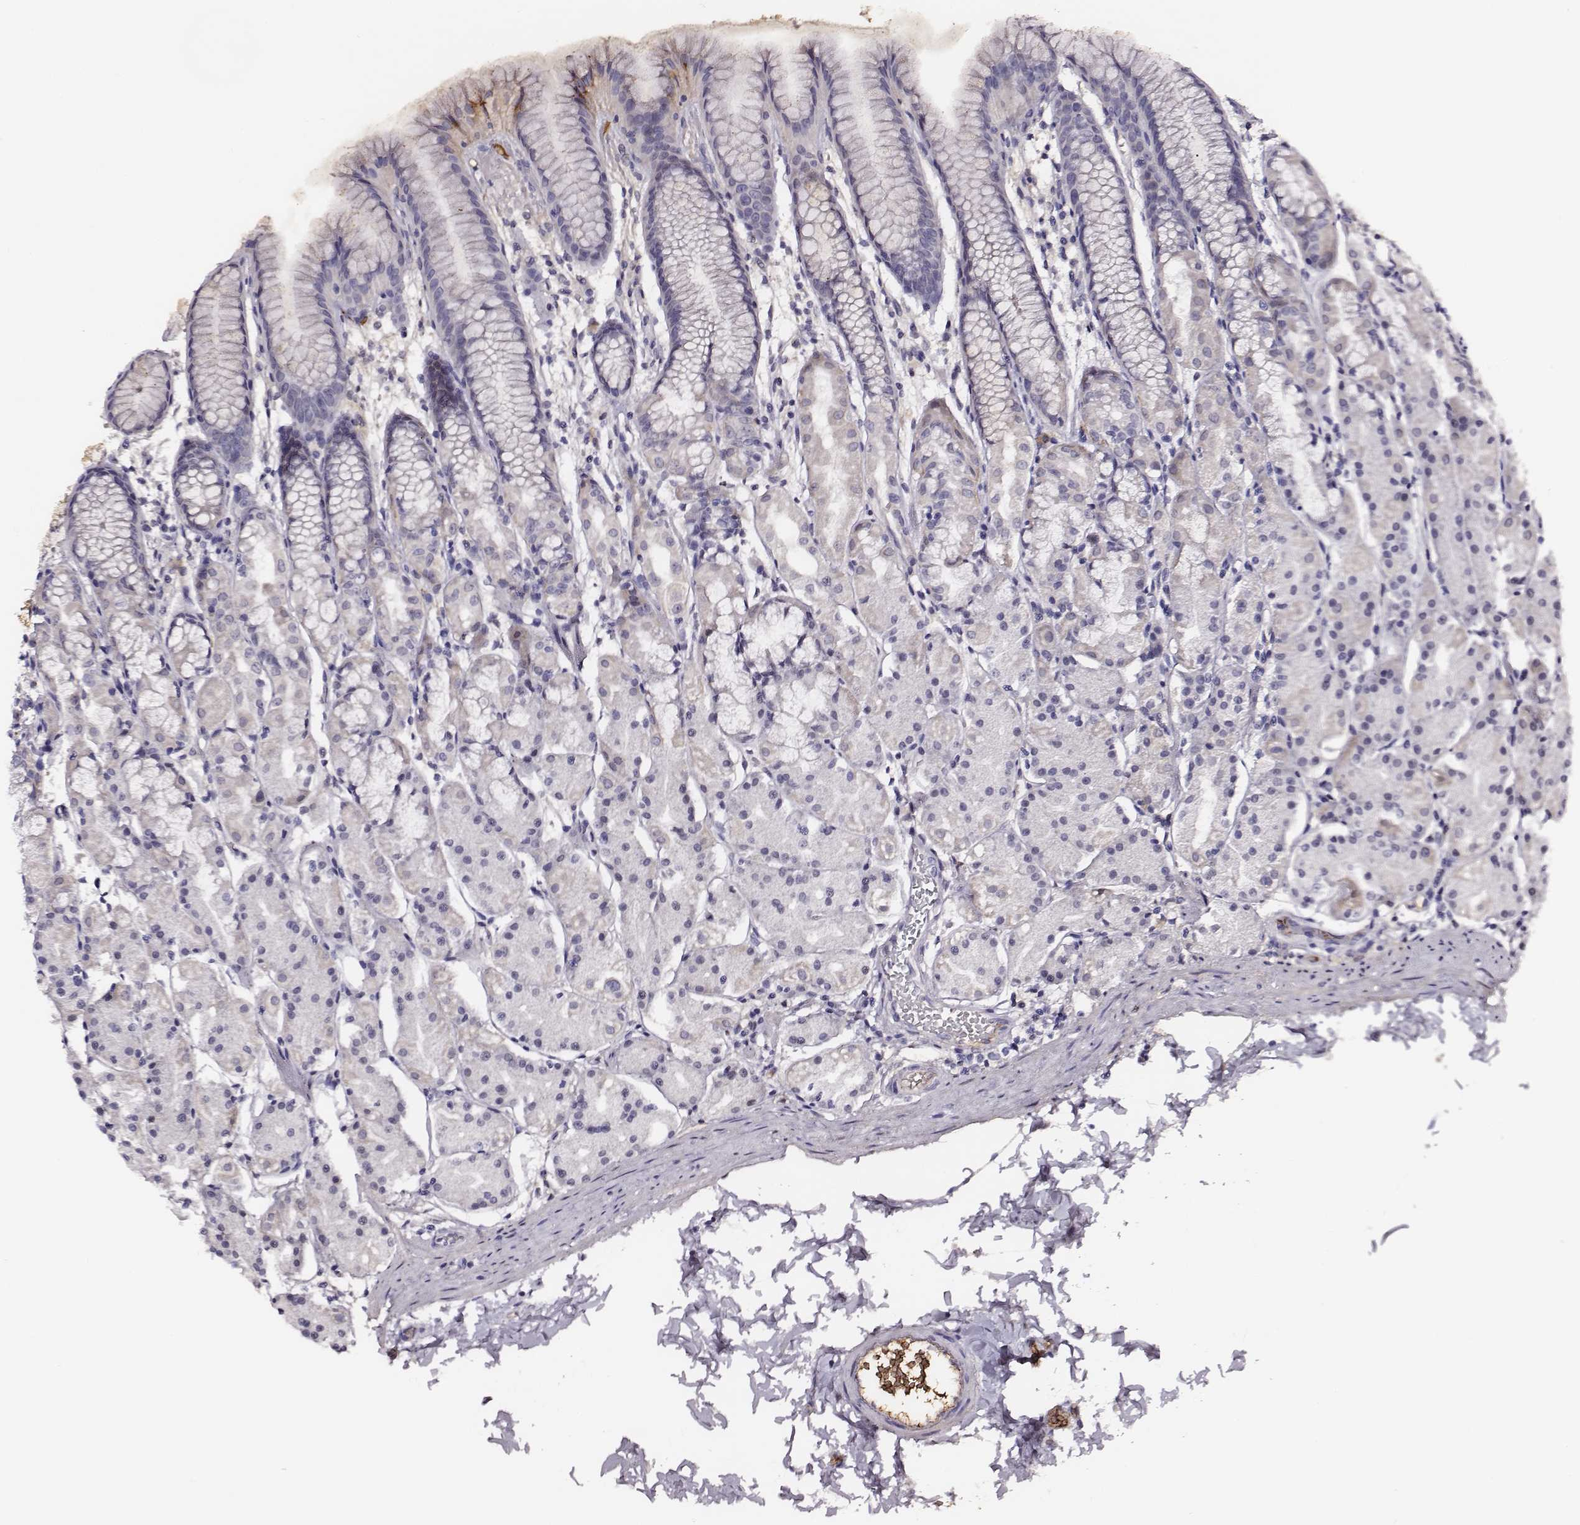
{"staining": {"intensity": "negative", "quantity": "none", "location": "none"}, "tissue": "stomach", "cell_type": "Glandular cells", "image_type": "normal", "snomed": [{"axis": "morphology", "description": "Normal tissue, NOS"}, {"axis": "topography", "description": "Stomach, upper"}], "caption": "A micrograph of stomach stained for a protein demonstrates no brown staining in glandular cells.", "gene": "TF", "patient": {"sex": "male", "age": 47}}